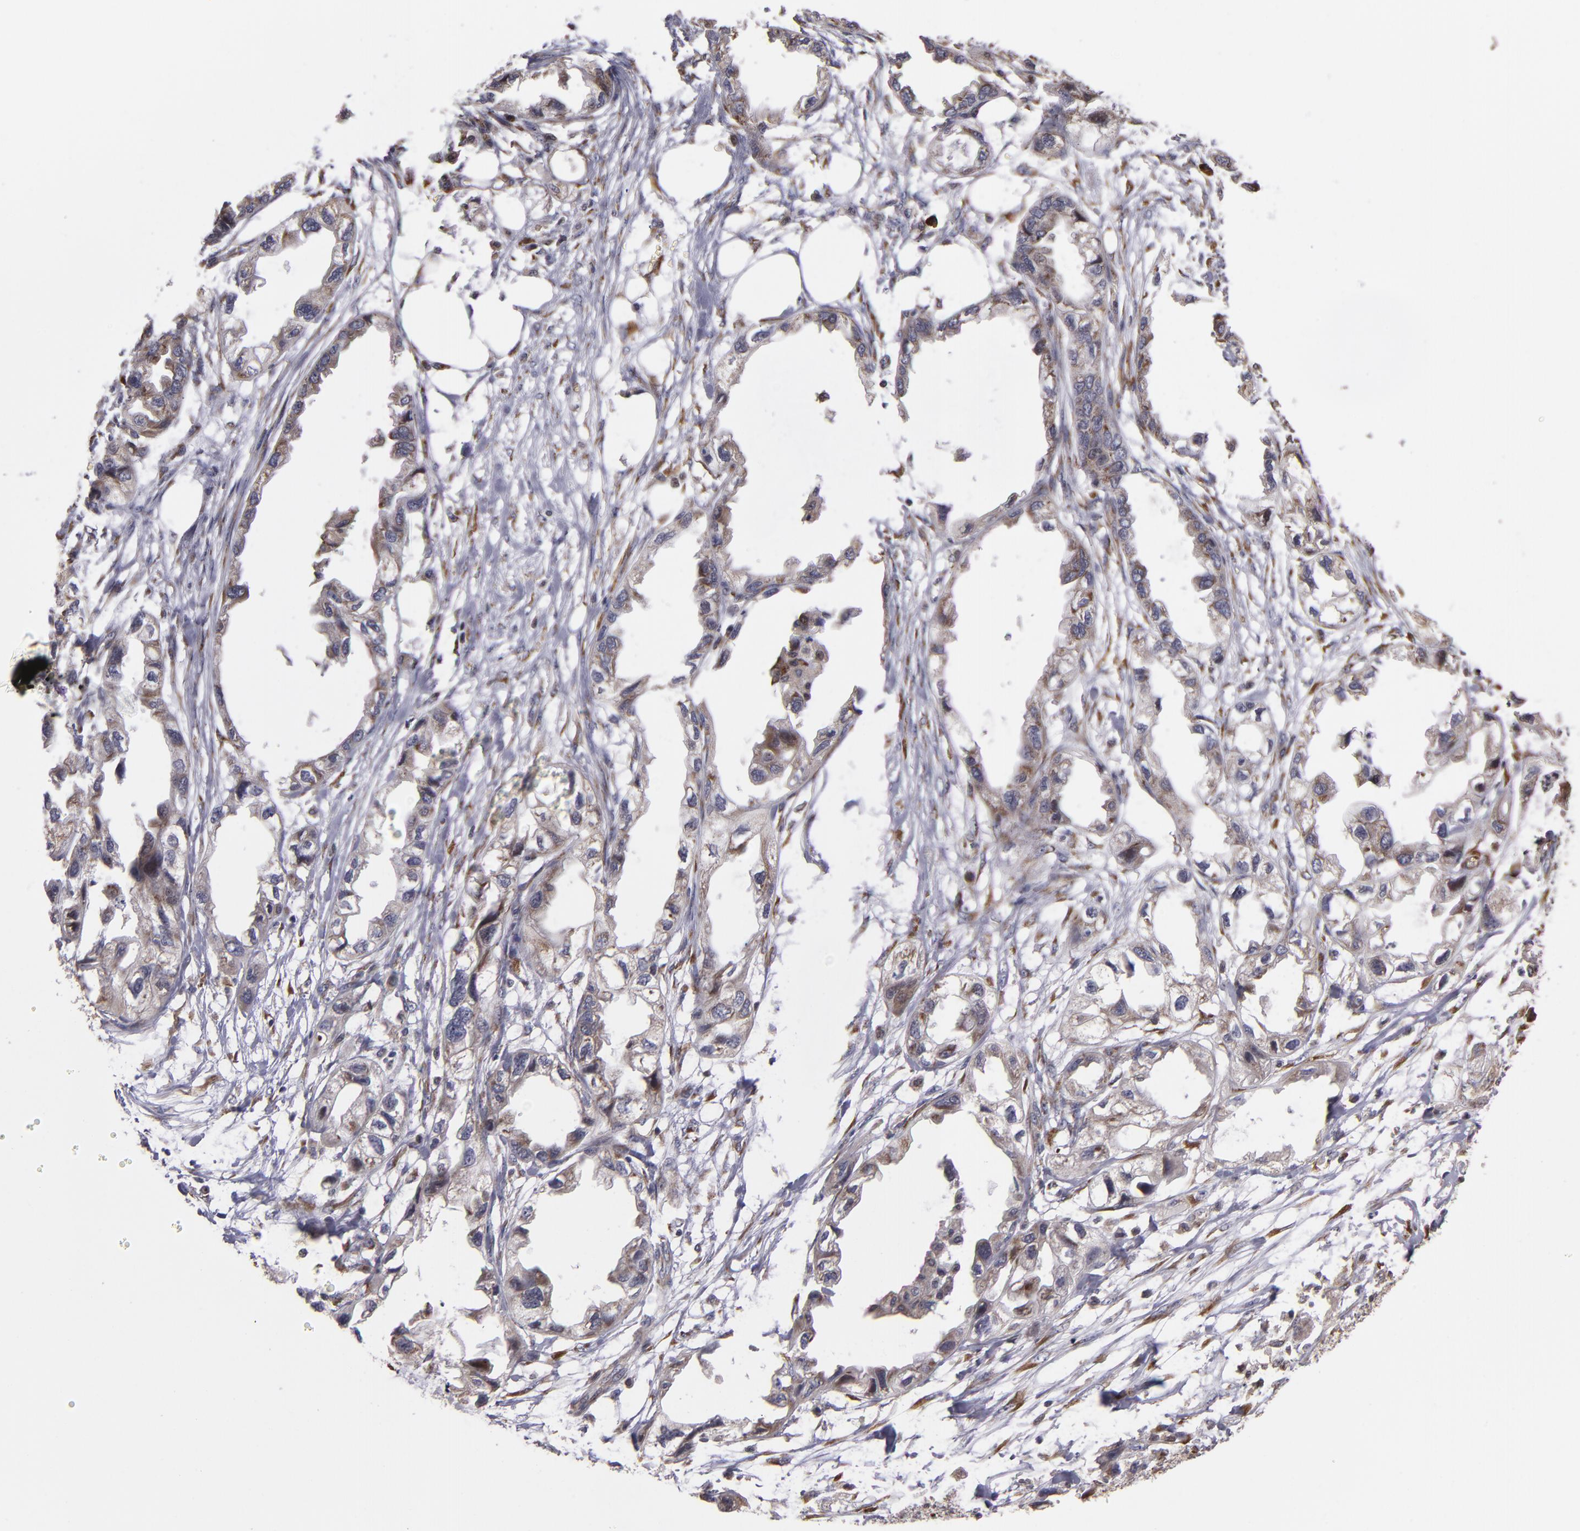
{"staining": {"intensity": "weak", "quantity": ">75%", "location": "cytoplasmic/membranous"}, "tissue": "endometrial cancer", "cell_type": "Tumor cells", "image_type": "cancer", "snomed": [{"axis": "morphology", "description": "Adenocarcinoma, NOS"}, {"axis": "topography", "description": "Endometrium"}], "caption": "A high-resolution micrograph shows IHC staining of endometrial cancer, which displays weak cytoplasmic/membranous positivity in about >75% of tumor cells.", "gene": "CASP1", "patient": {"sex": "female", "age": 67}}